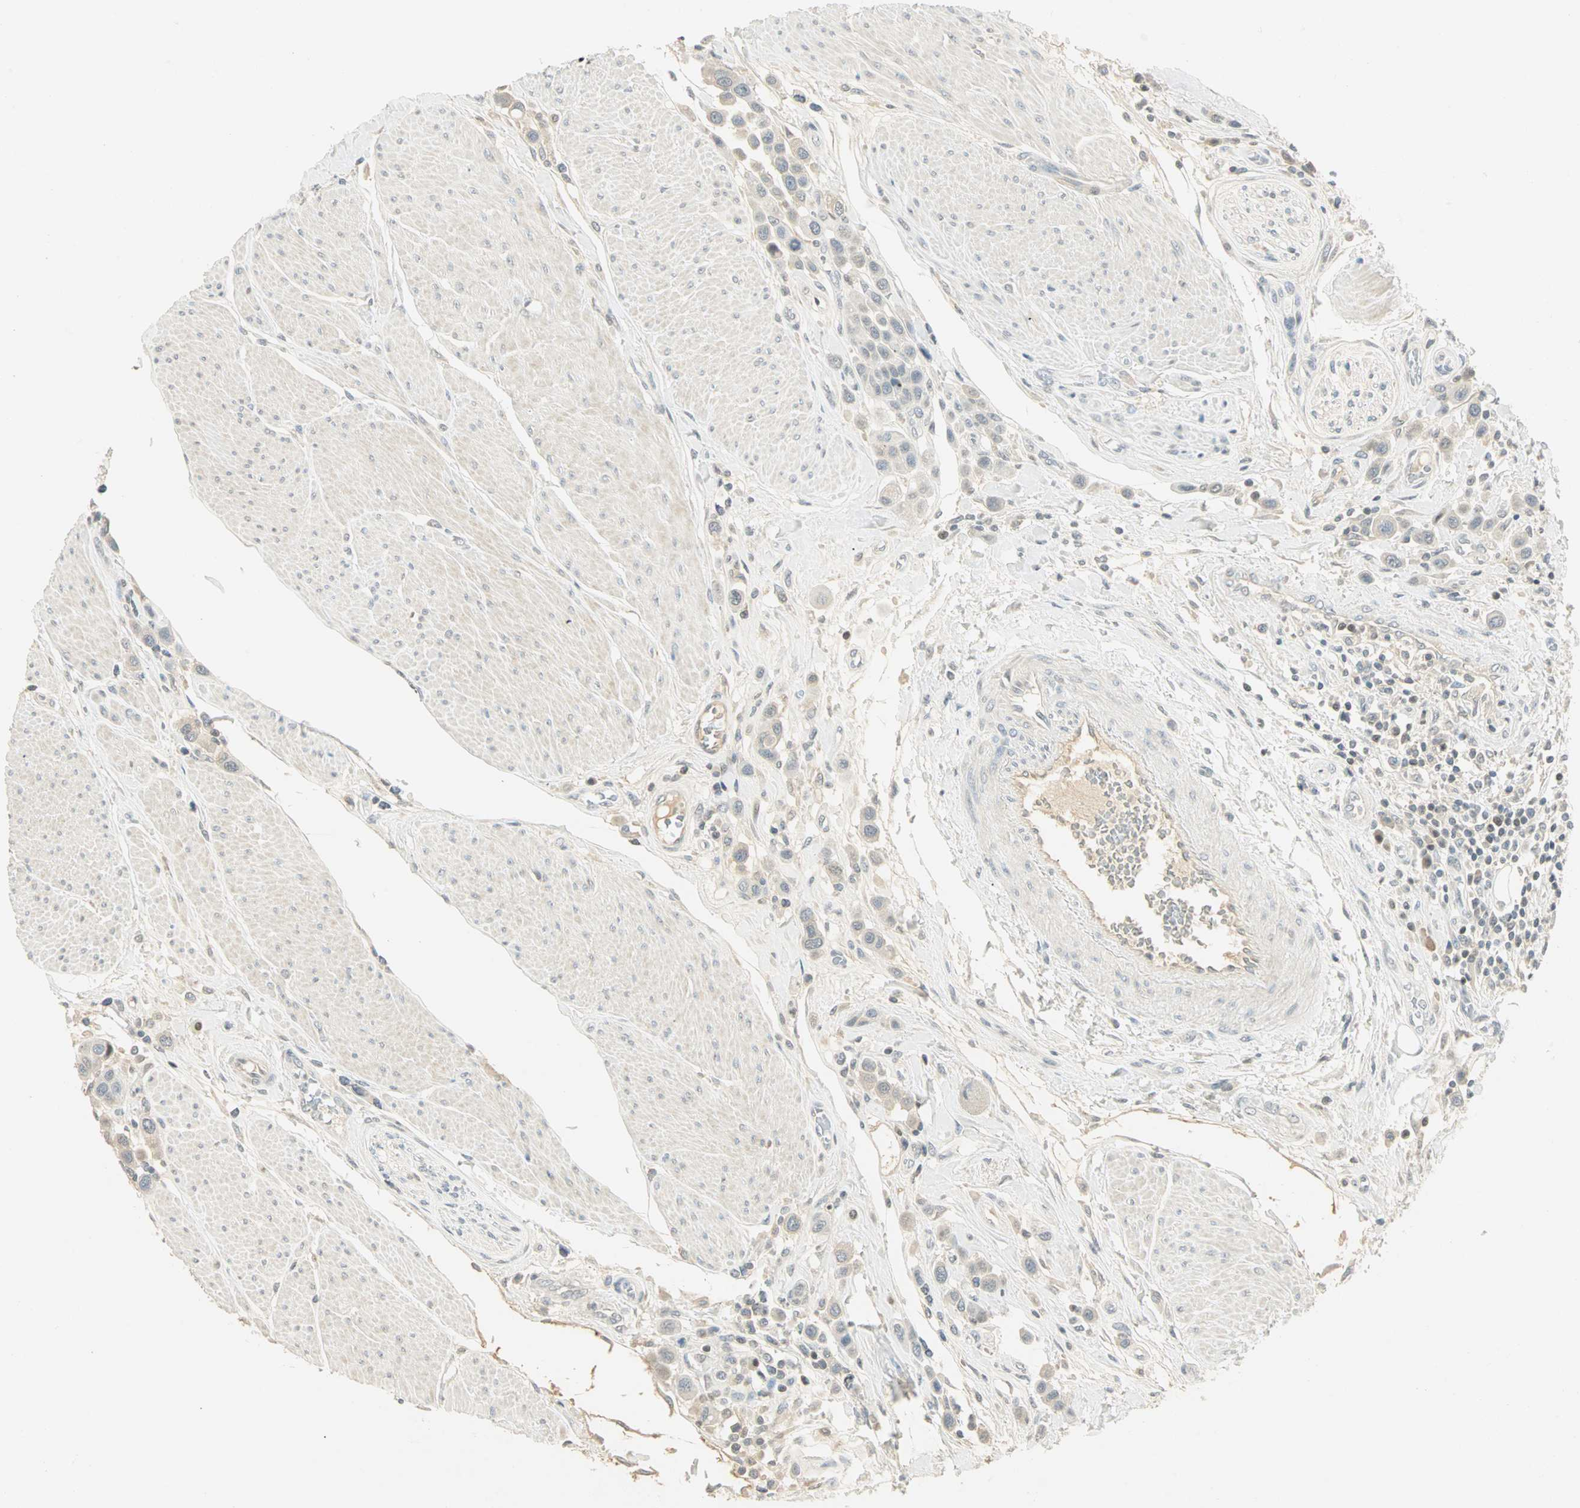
{"staining": {"intensity": "weak", "quantity": "<25%", "location": "nuclear"}, "tissue": "urothelial cancer", "cell_type": "Tumor cells", "image_type": "cancer", "snomed": [{"axis": "morphology", "description": "Urothelial carcinoma, High grade"}, {"axis": "topography", "description": "Urinary bladder"}], "caption": "Immunohistochemical staining of human high-grade urothelial carcinoma reveals no significant expression in tumor cells.", "gene": "SMAD3", "patient": {"sex": "male", "age": 50}}